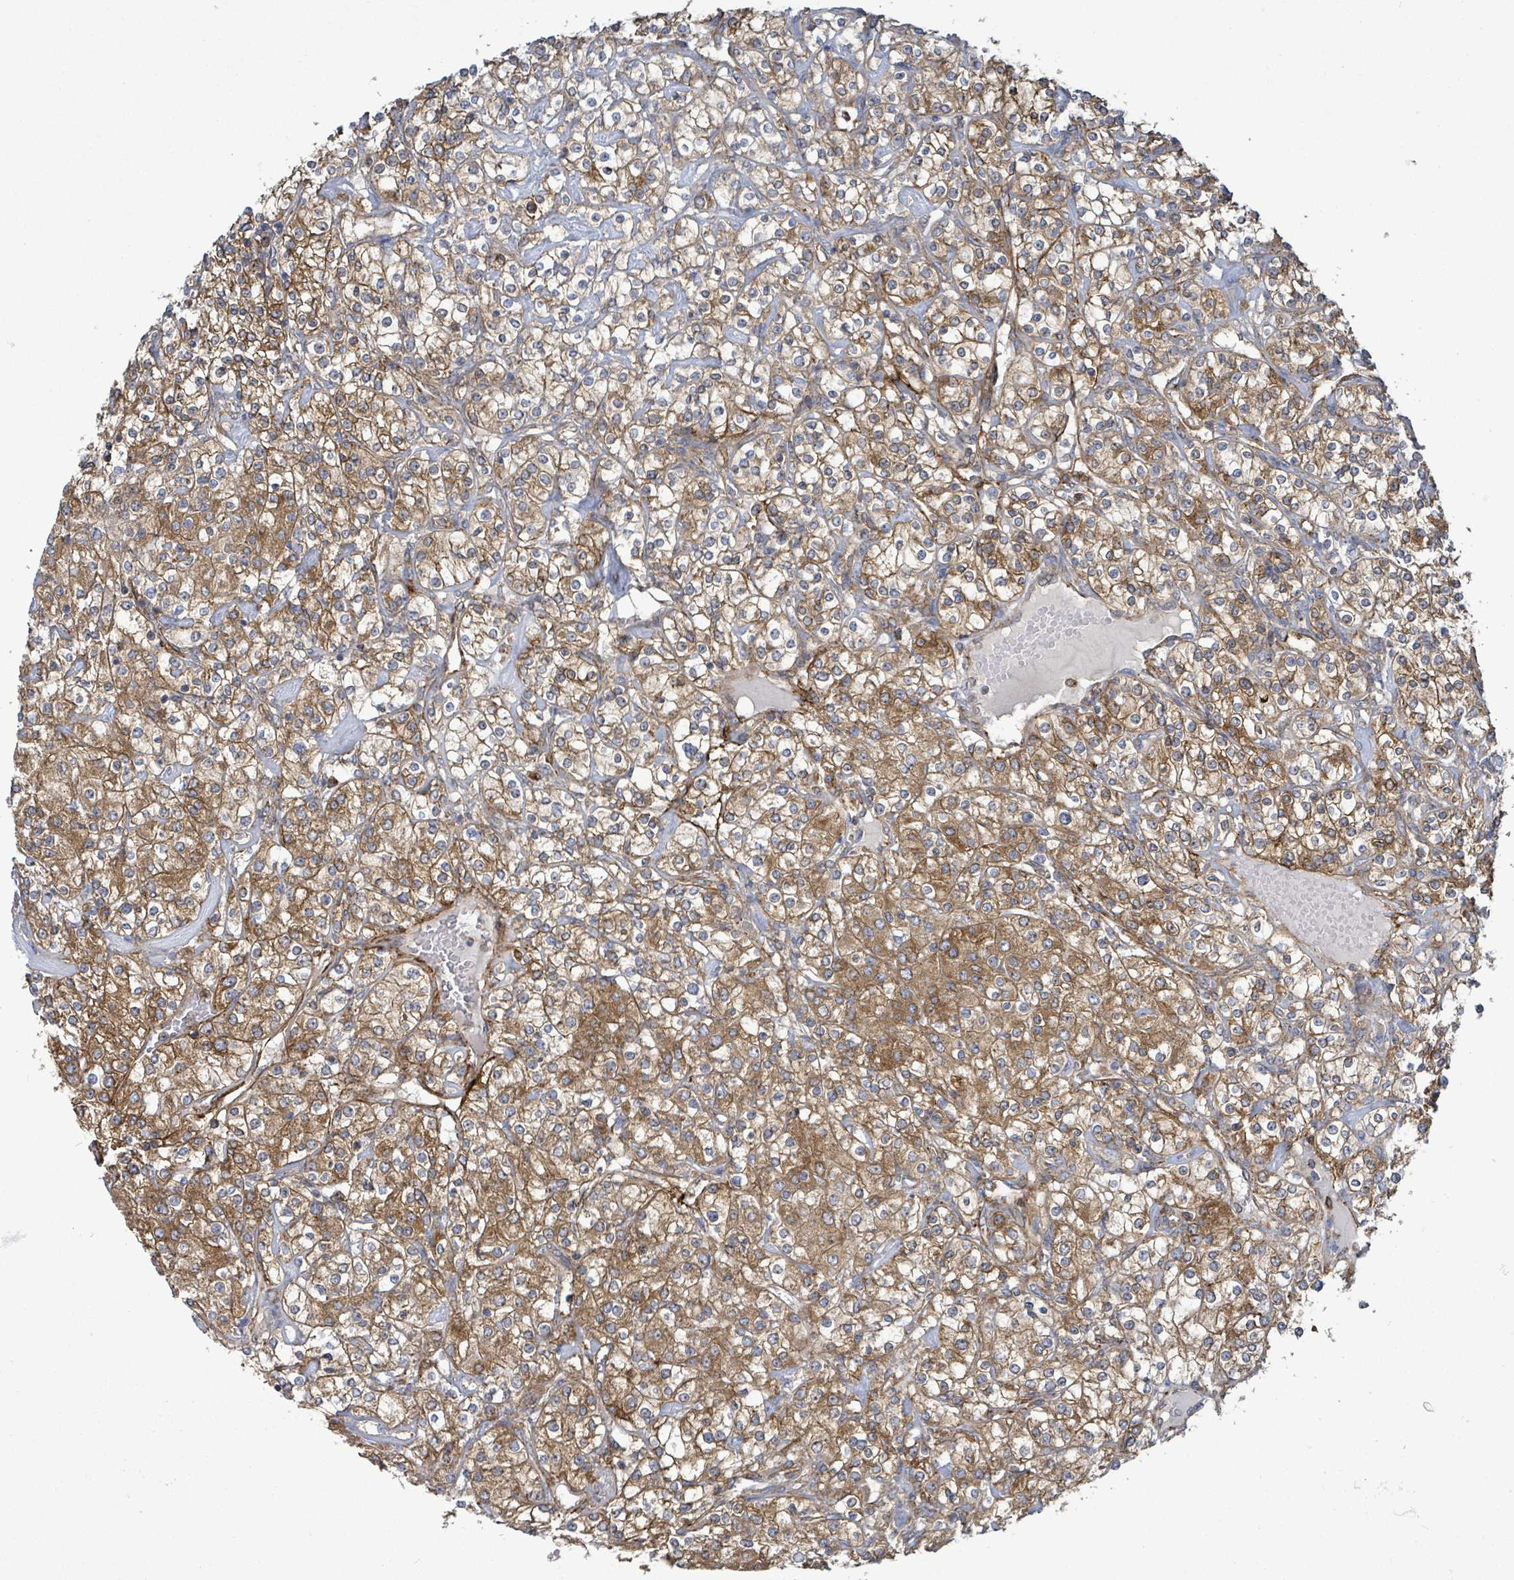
{"staining": {"intensity": "moderate", "quantity": "25%-75%", "location": "cytoplasmic/membranous"}, "tissue": "renal cancer", "cell_type": "Tumor cells", "image_type": "cancer", "snomed": [{"axis": "morphology", "description": "Adenocarcinoma, NOS"}, {"axis": "topography", "description": "Kidney"}], "caption": "Renal adenocarcinoma stained with a protein marker demonstrates moderate staining in tumor cells.", "gene": "EGFL7", "patient": {"sex": "male", "age": 77}}